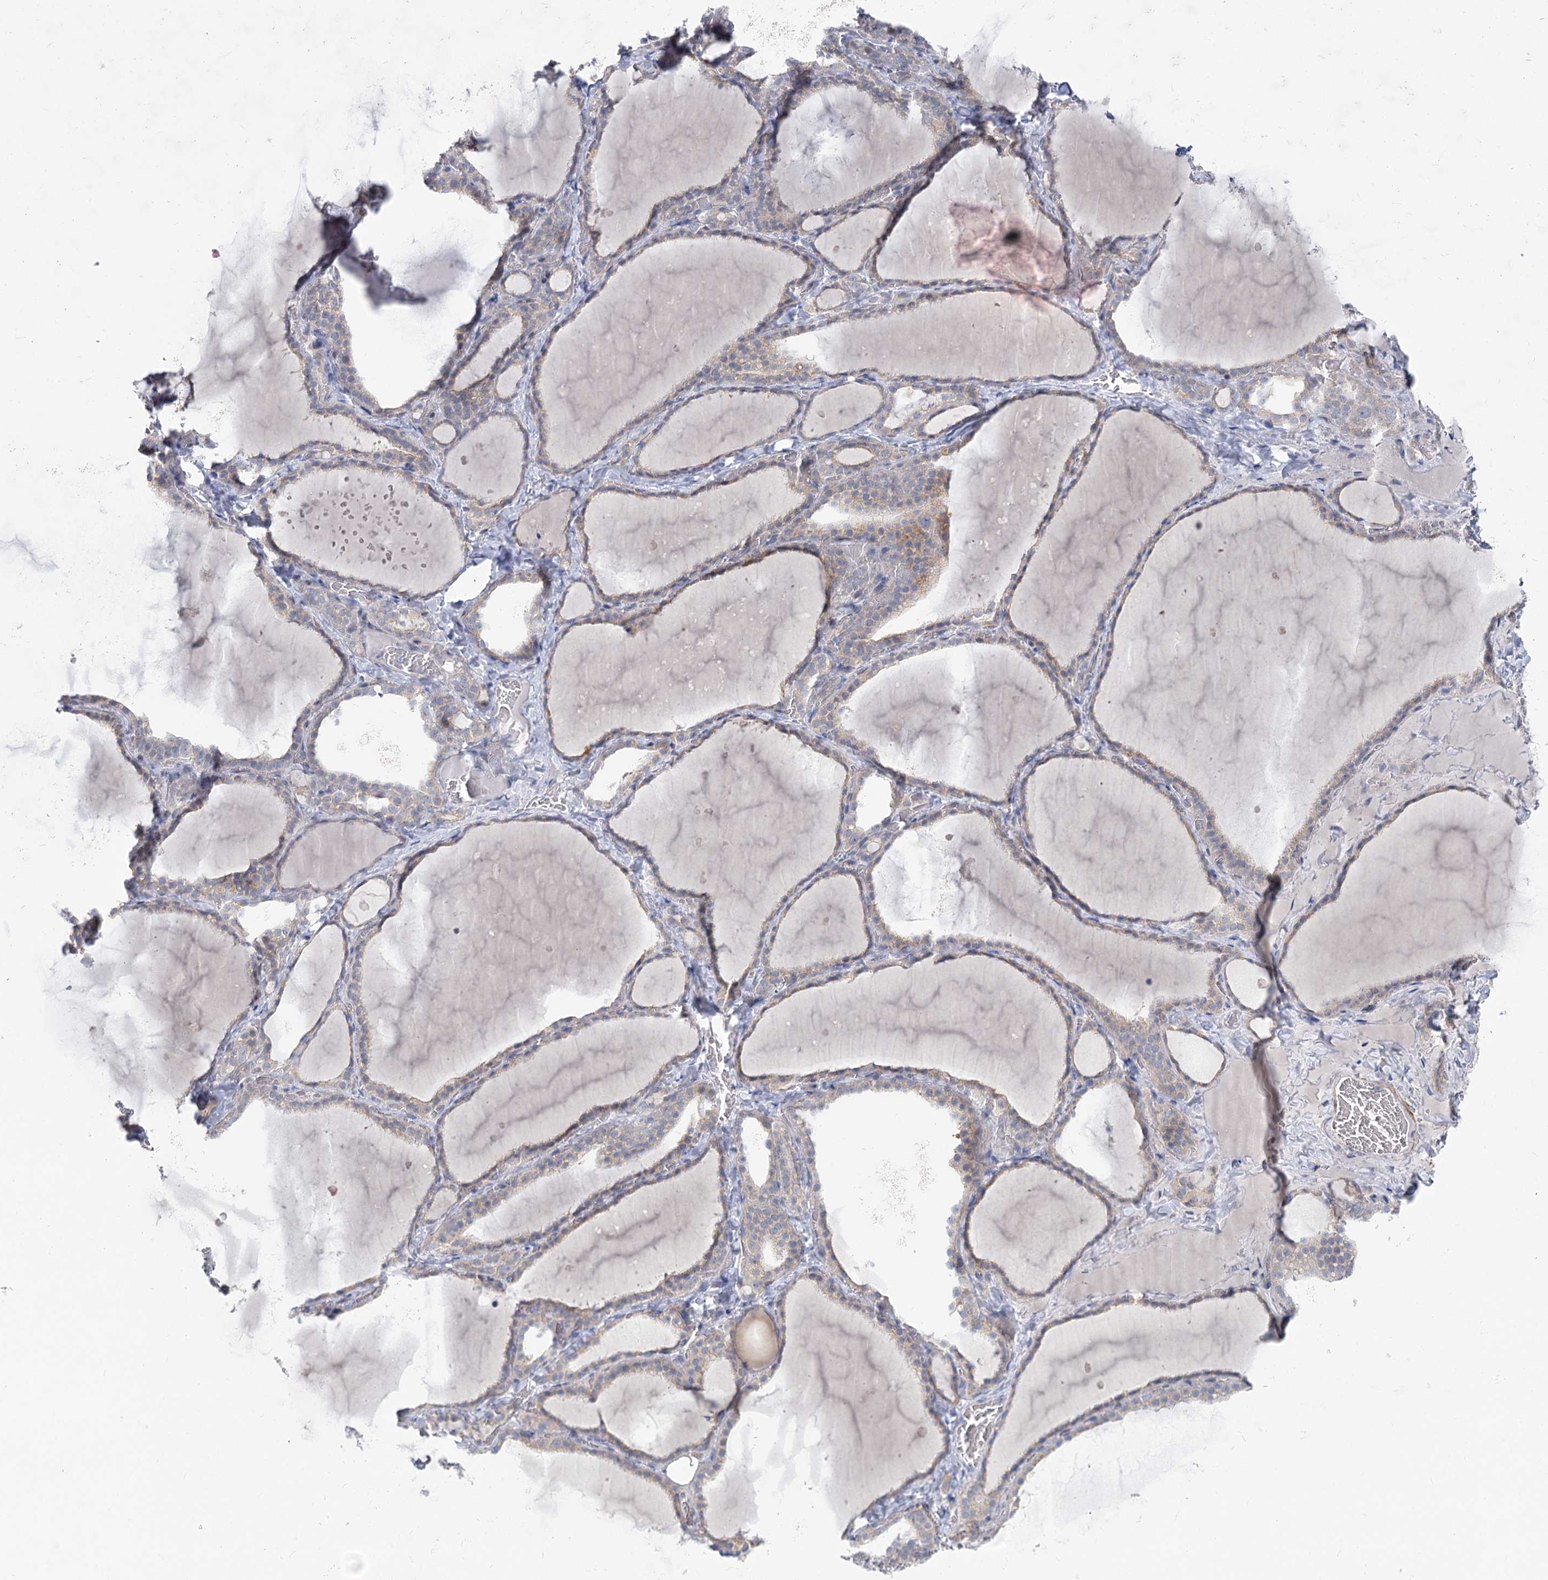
{"staining": {"intensity": "negative", "quantity": "none", "location": "none"}, "tissue": "thyroid gland", "cell_type": "Glandular cells", "image_type": "normal", "snomed": [{"axis": "morphology", "description": "Normal tissue, NOS"}, {"axis": "topography", "description": "Thyroid gland"}], "caption": "The micrograph demonstrates no significant positivity in glandular cells of thyroid gland.", "gene": "ARSI", "patient": {"sex": "female", "age": 22}}